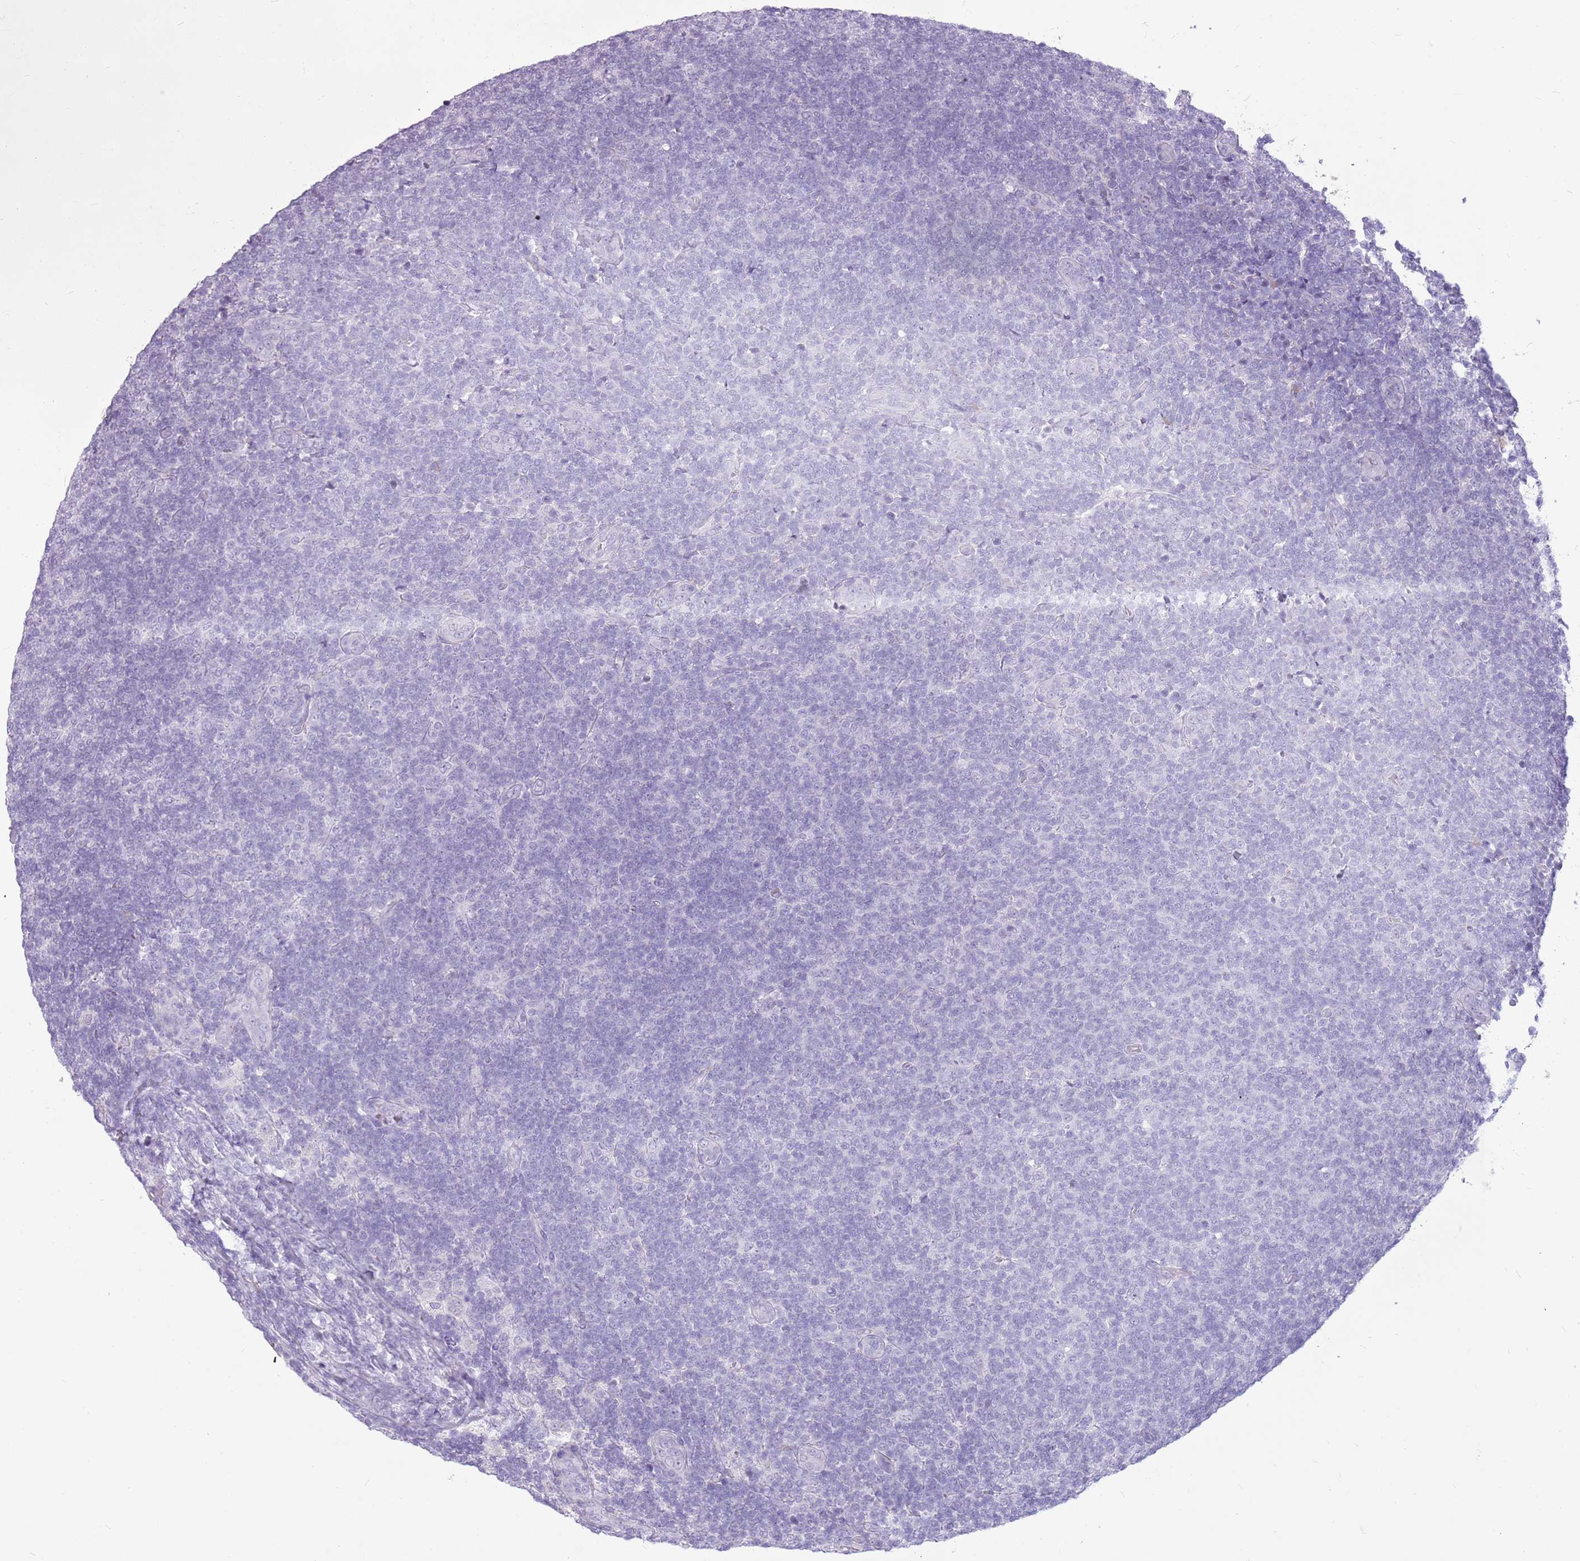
{"staining": {"intensity": "negative", "quantity": "none", "location": "none"}, "tissue": "lymphoma", "cell_type": "Tumor cells", "image_type": "cancer", "snomed": [{"axis": "morphology", "description": "Malignant lymphoma, non-Hodgkin's type, Low grade"}, {"axis": "topography", "description": "Lymph node"}], "caption": "Lymphoma stained for a protein using IHC demonstrates no positivity tumor cells.", "gene": "ZNF425", "patient": {"sex": "male", "age": 66}}